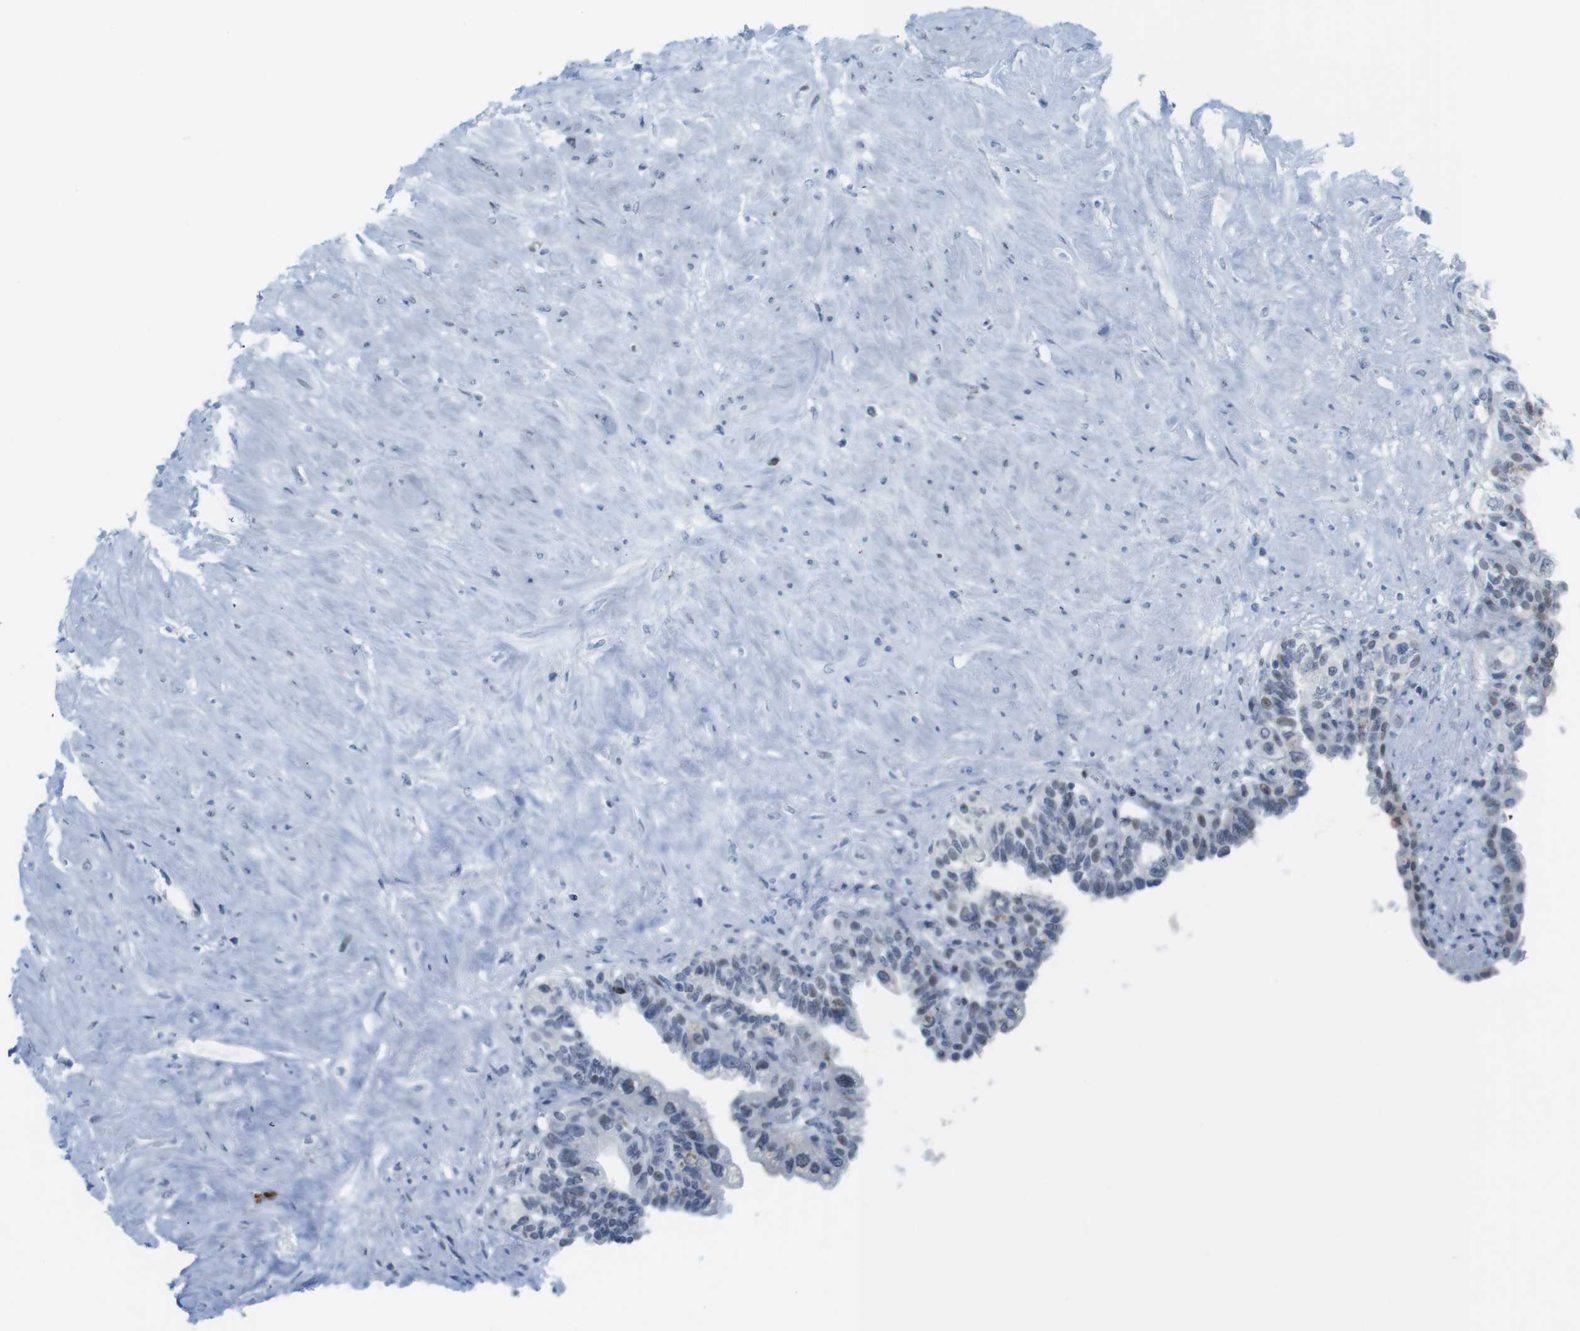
{"staining": {"intensity": "moderate", "quantity": "<25%", "location": "nuclear"}, "tissue": "seminal vesicle", "cell_type": "Glandular cells", "image_type": "normal", "snomed": [{"axis": "morphology", "description": "Normal tissue, NOS"}, {"axis": "topography", "description": "Seminal veicle"}], "caption": "This photomicrograph shows immunohistochemistry staining of unremarkable human seminal vesicle, with low moderate nuclear staining in approximately <25% of glandular cells.", "gene": "UBB", "patient": {"sex": "male", "age": 63}}